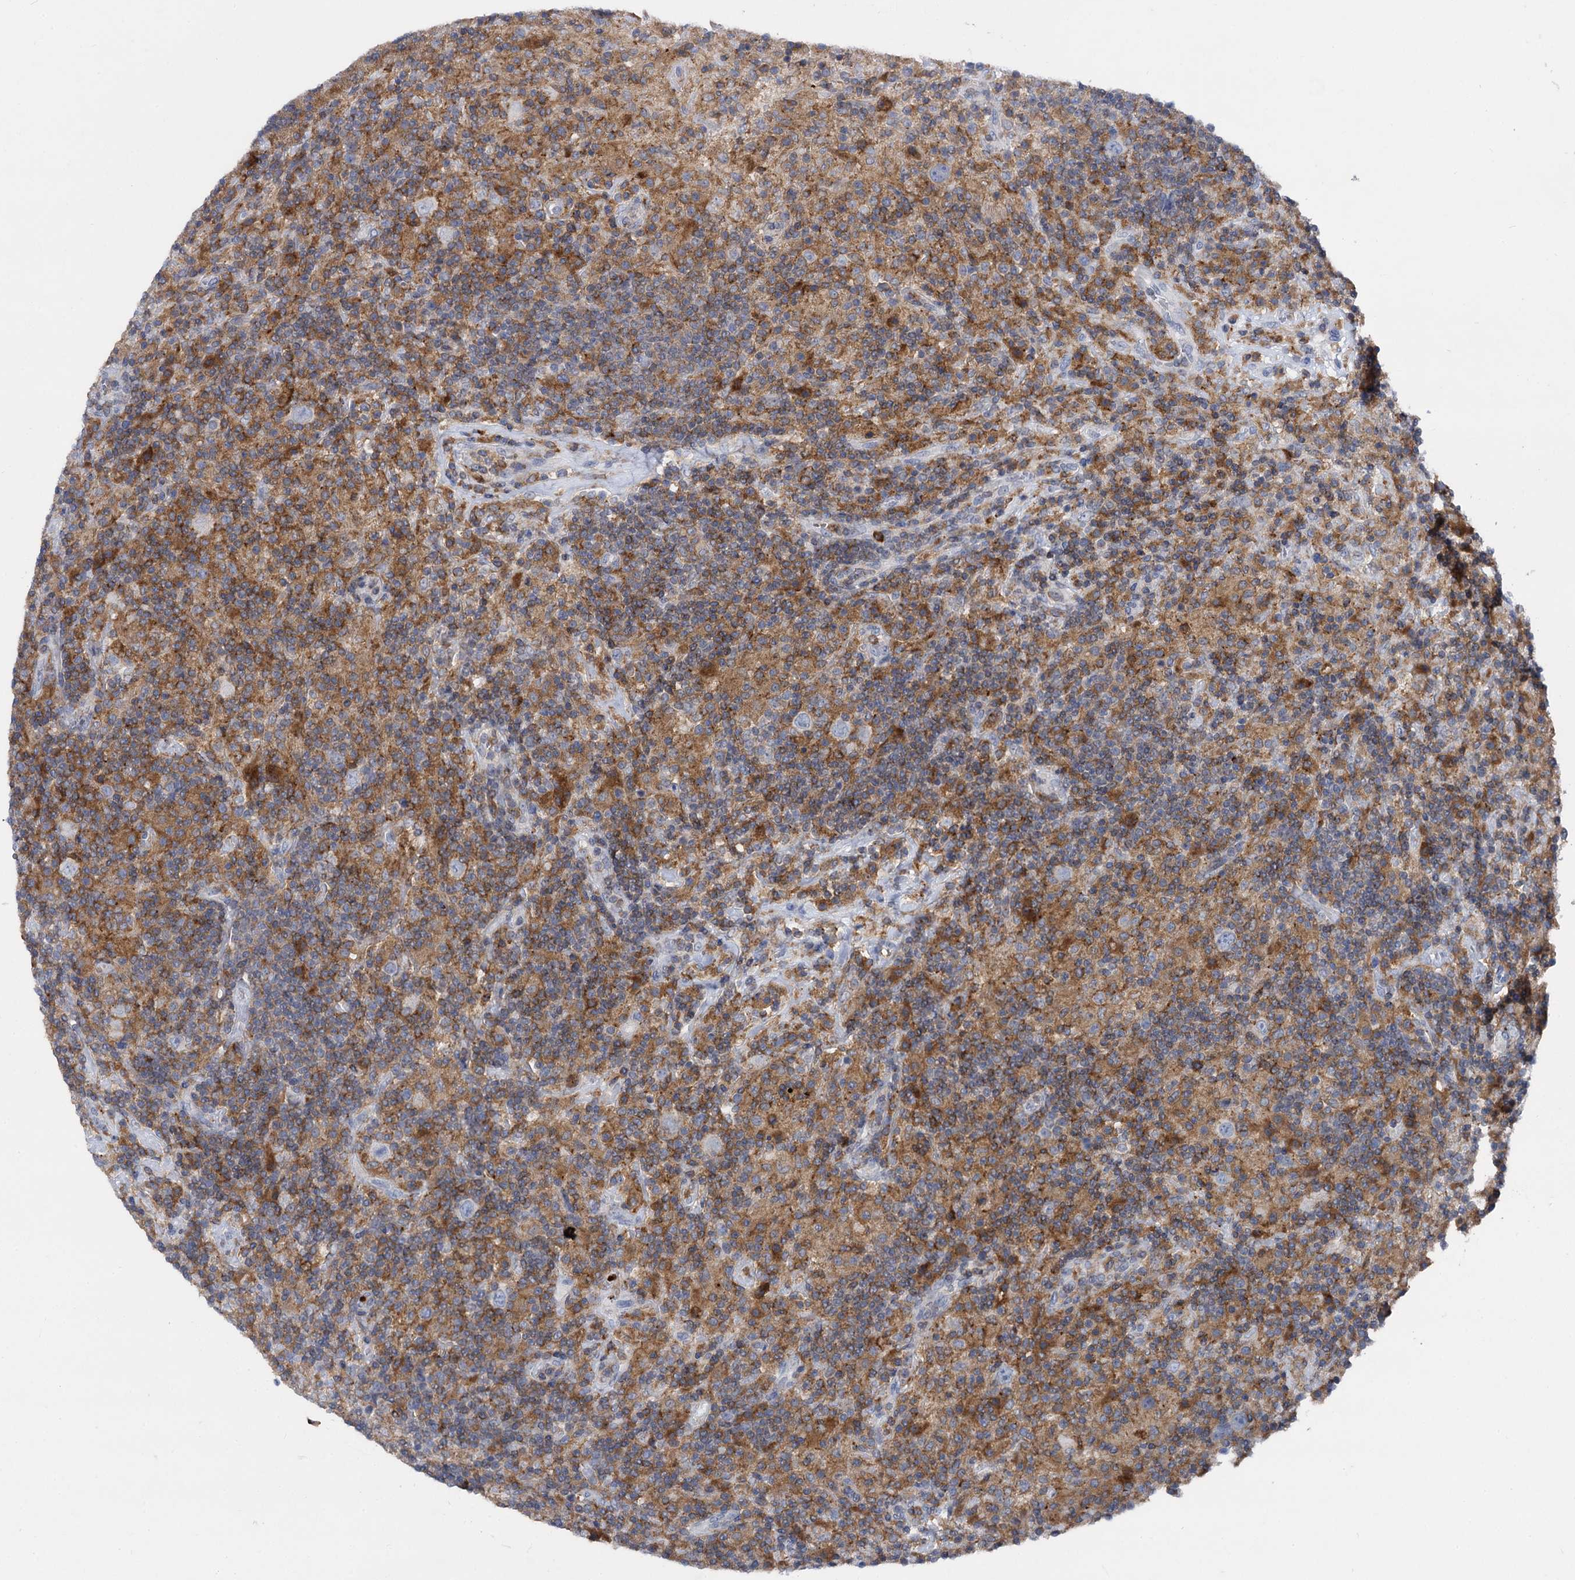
{"staining": {"intensity": "negative", "quantity": "none", "location": "none"}, "tissue": "lymphoma", "cell_type": "Tumor cells", "image_type": "cancer", "snomed": [{"axis": "morphology", "description": "Hodgkin's disease, NOS"}, {"axis": "topography", "description": "Lymph node"}], "caption": "The immunohistochemistry (IHC) micrograph has no significant staining in tumor cells of Hodgkin's disease tissue. (Stains: DAB (3,3'-diaminobenzidine) immunohistochemistry with hematoxylin counter stain, Microscopy: brightfield microscopy at high magnification).", "gene": "RHOG", "patient": {"sex": "male", "age": 70}}